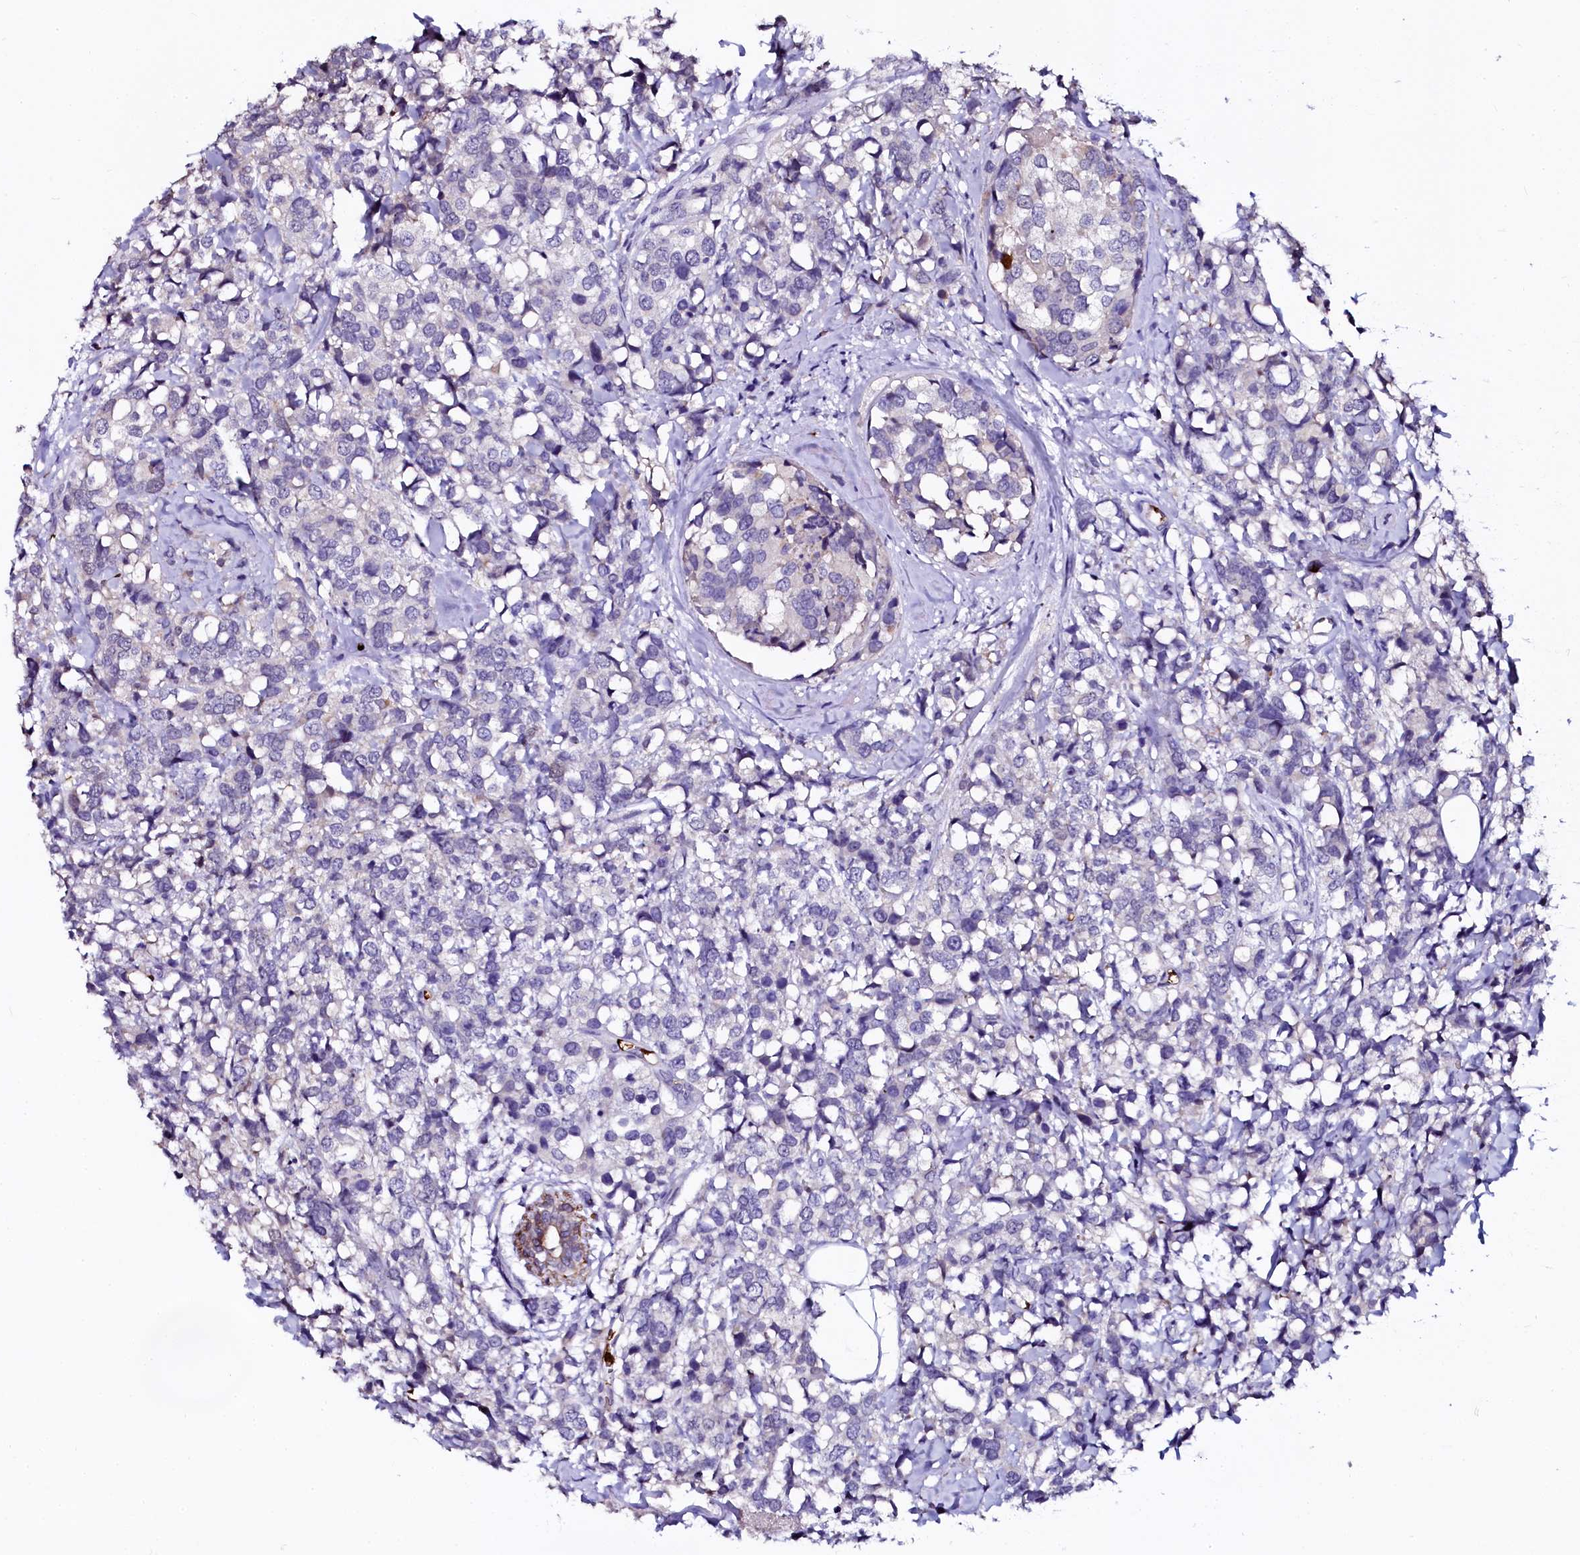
{"staining": {"intensity": "negative", "quantity": "none", "location": "none"}, "tissue": "breast cancer", "cell_type": "Tumor cells", "image_type": "cancer", "snomed": [{"axis": "morphology", "description": "Lobular carcinoma"}, {"axis": "topography", "description": "Breast"}], "caption": "High magnification brightfield microscopy of breast cancer stained with DAB (brown) and counterstained with hematoxylin (blue): tumor cells show no significant positivity.", "gene": "CTDSPL2", "patient": {"sex": "female", "age": 59}}